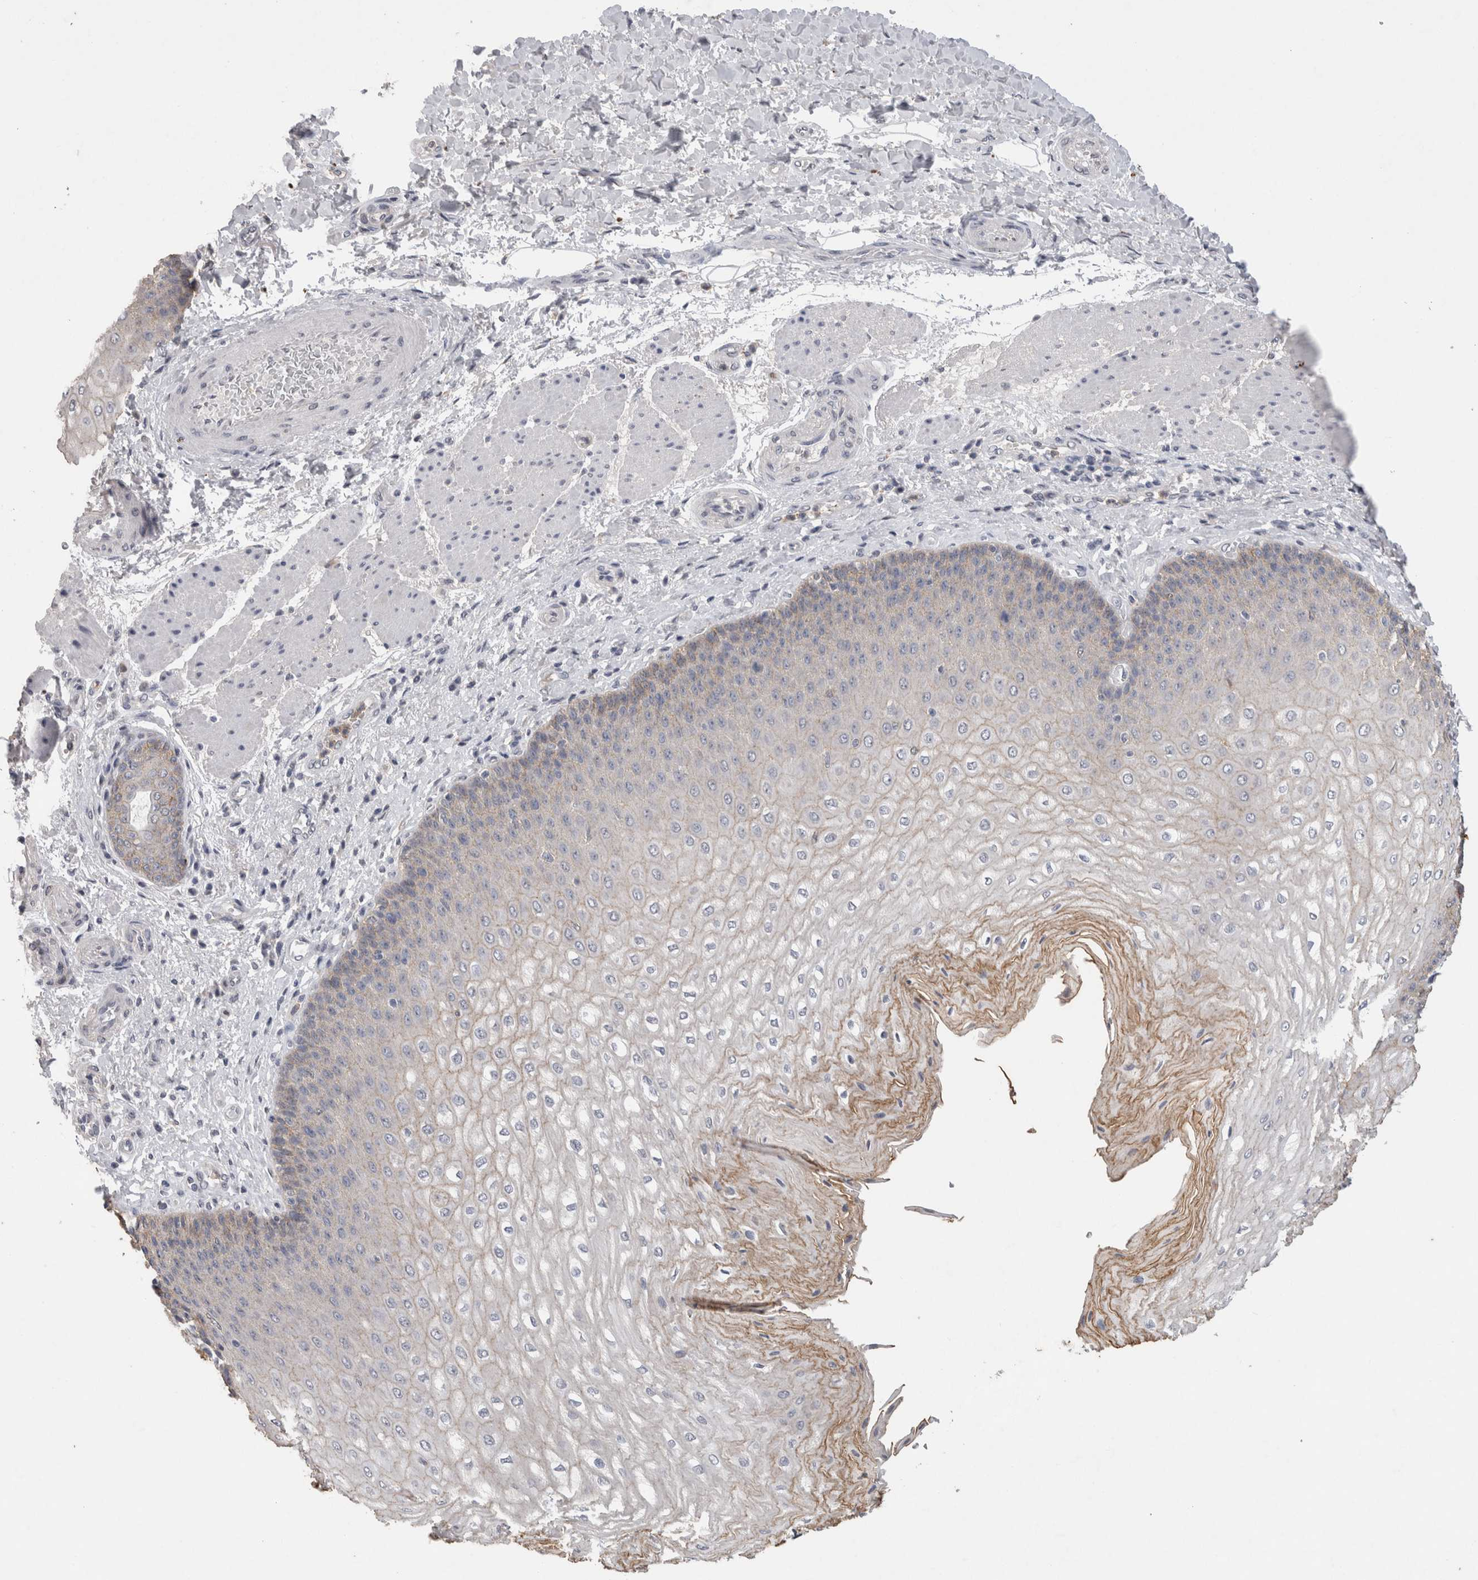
{"staining": {"intensity": "moderate", "quantity": "<25%", "location": "cytoplasmic/membranous"}, "tissue": "esophagus", "cell_type": "Squamous epithelial cells", "image_type": "normal", "snomed": [{"axis": "morphology", "description": "Normal tissue, NOS"}, {"axis": "topography", "description": "Esophagus"}], "caption": "IHC staining of unremarkable esophagus, which displays low levels of moderate cytoplasmic/membranous expression in about <25% of squamous epithelial cells indicating moderate cytoplasmic/membranous protein staining. The staining was performed using DAB (brown) for protein detection and nuclei were counterstained in hematoxylin (blue).", "gene": "CNTFR", "patient": {"sex": "male", "age": 54}}